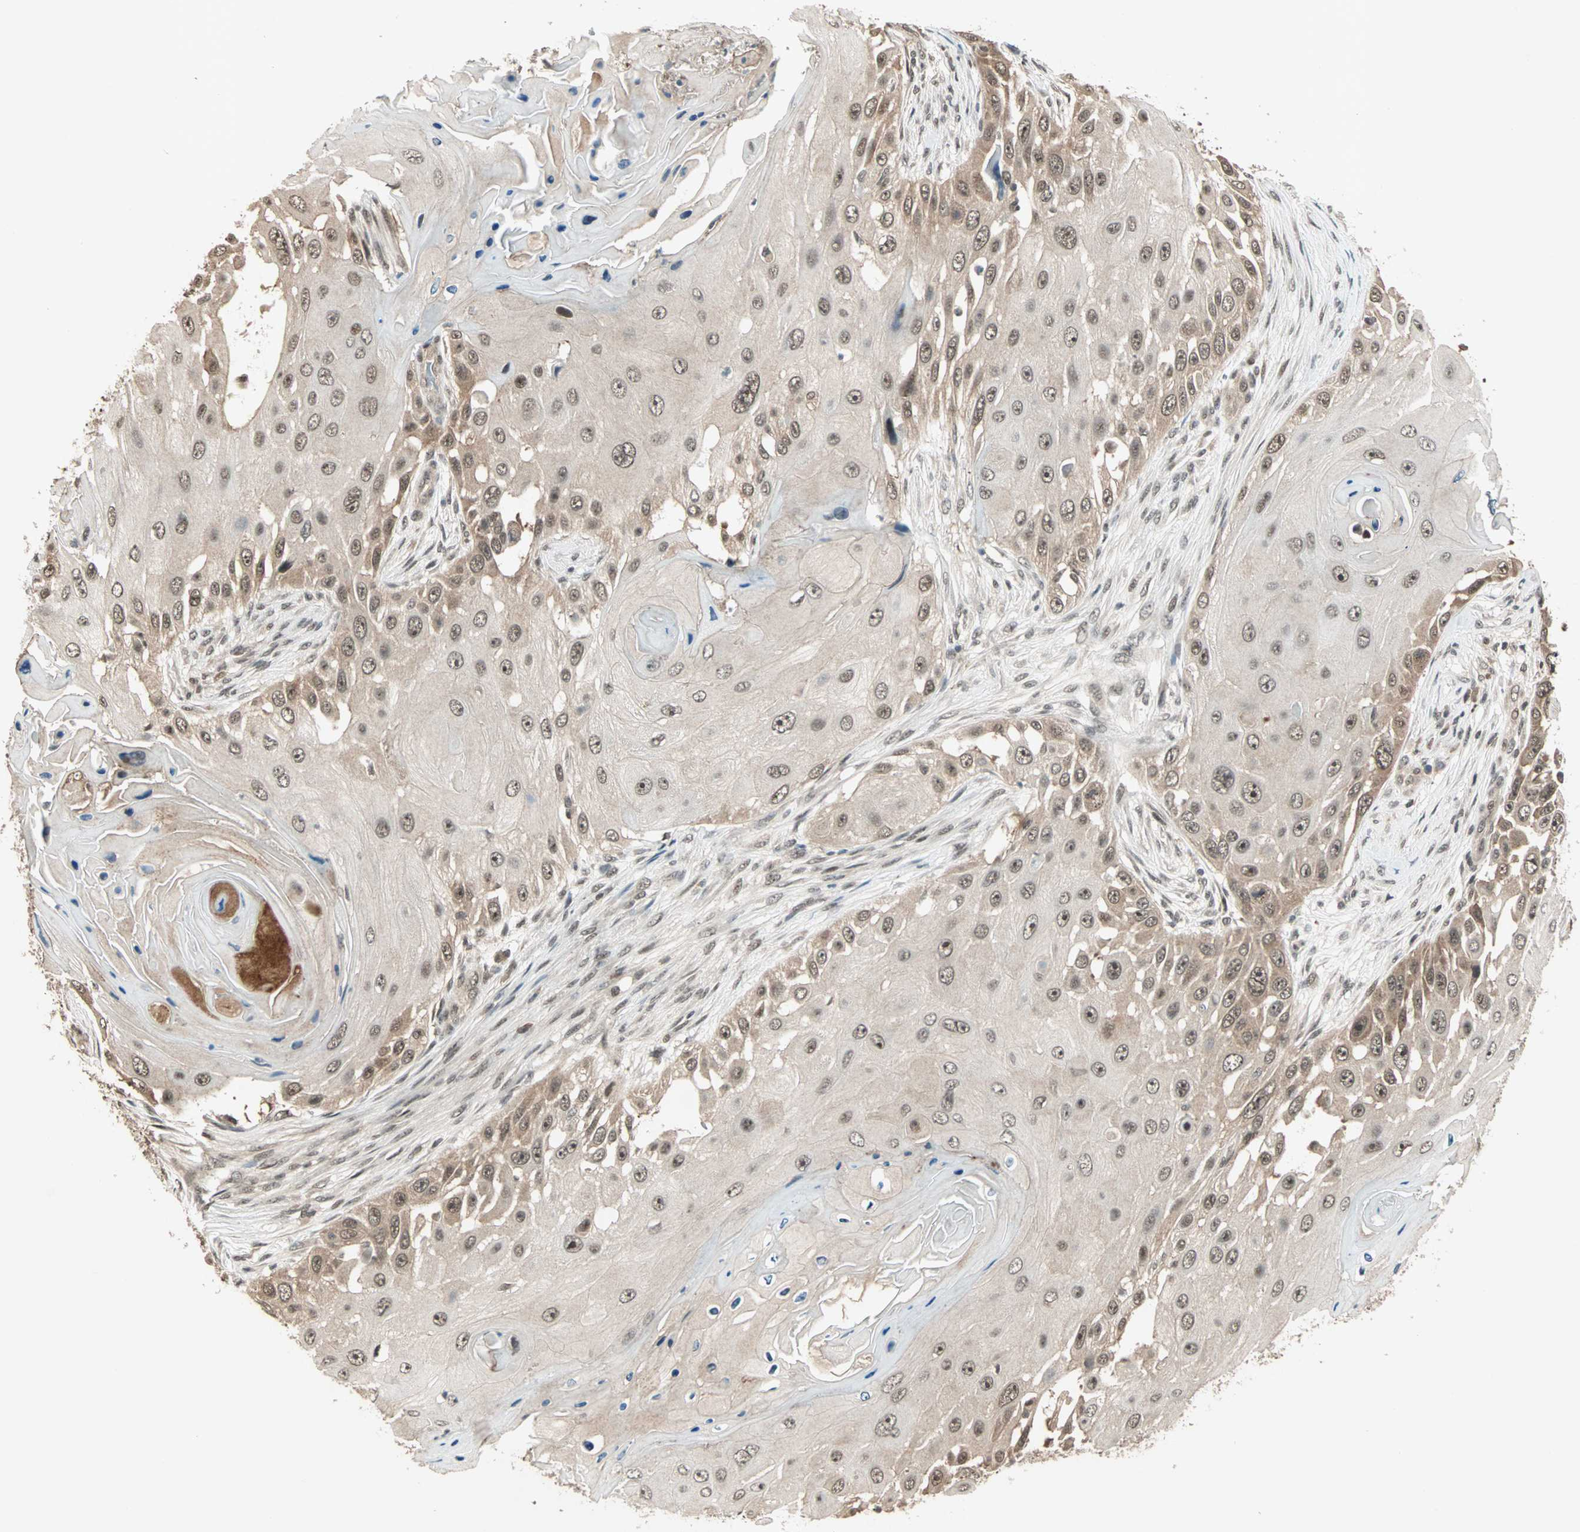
{"staining": {"intensity": "moderate", "quantity": ">75%", "location": "cytoplasmic/membranous,nuclear"}, "tissue": "skin cancer", "cell_type": "Tumor cells", "image_type": "cancer", "snomed": [{"axis": "morphology", "description": "Squamous cell carcinoma, NOS"}, {"axis": "topography", "description": "Skin"}], "caption": "Protein staining exhibits moderate cytoplasmic/membranous and nuclear staining in about >75% of tumor cells in skin squamous cell carcinoma. (brown staining indicates protein expression, while blue staining denotes nuclei).", "gene": "ZNF44", "patient": {"sex": "female", "age": 44}}